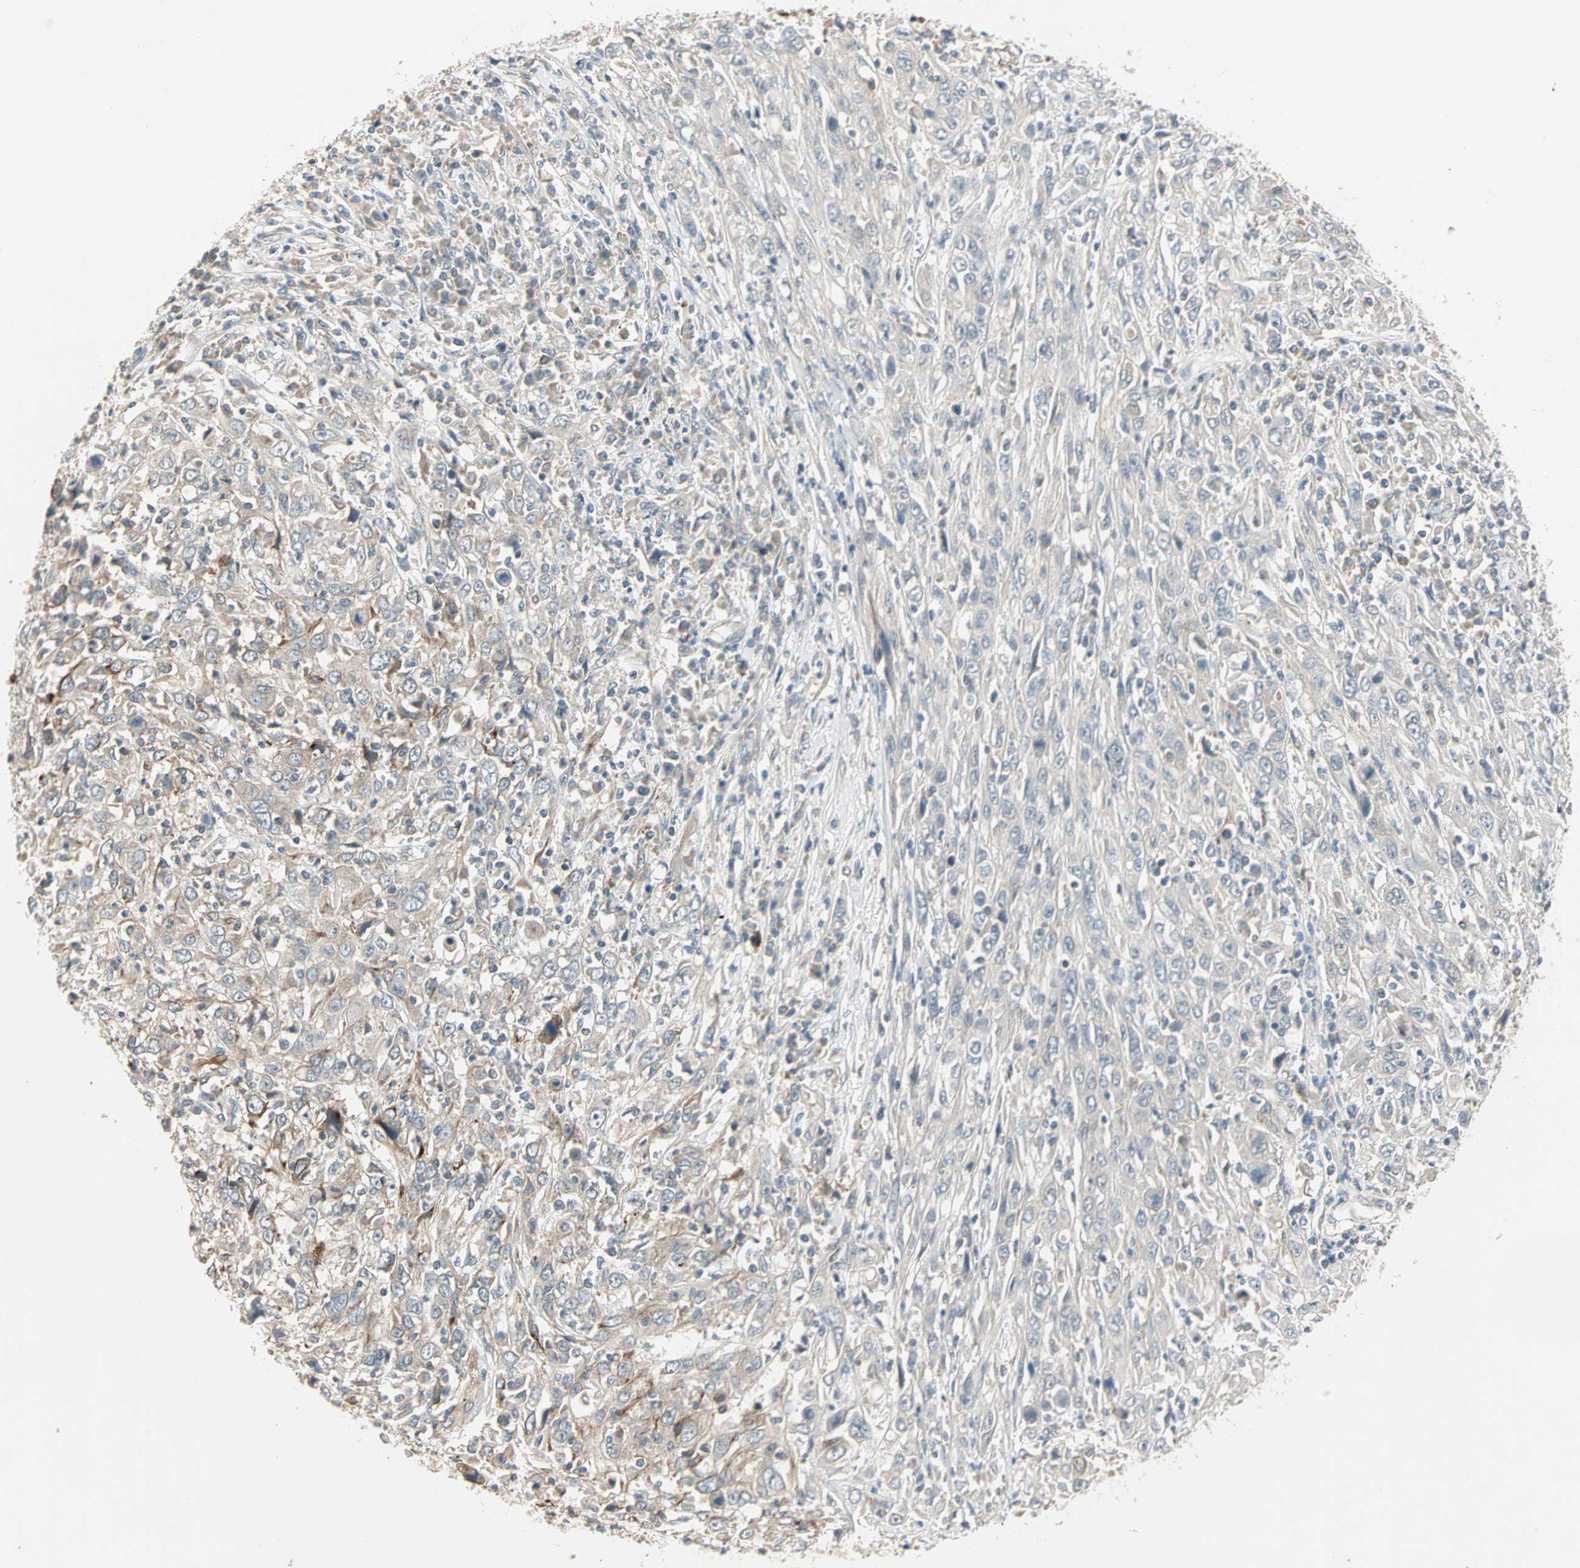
{"staining": {"intensity": "weak", "quantity": "25%-75%", "location": "cytoplasmic/membranous"}, "tissue": "cervical cancer", "cell_type": "Tumor cells", "image_type": "cancer", "snomed": [{"axis": "morphology", "description": "Squamous cell carcinoma, NOS"}, {"axis": "topography", "description": "Cervix"}], "caption": "Cervical cancer (squamous cell carcinoma) stained with IHC shows weak cytoplasmic/membranous staining in about 25%-75% of tumor cells.", "gene": "PROS1", "patient": {"sex": "female", "age": 46}}